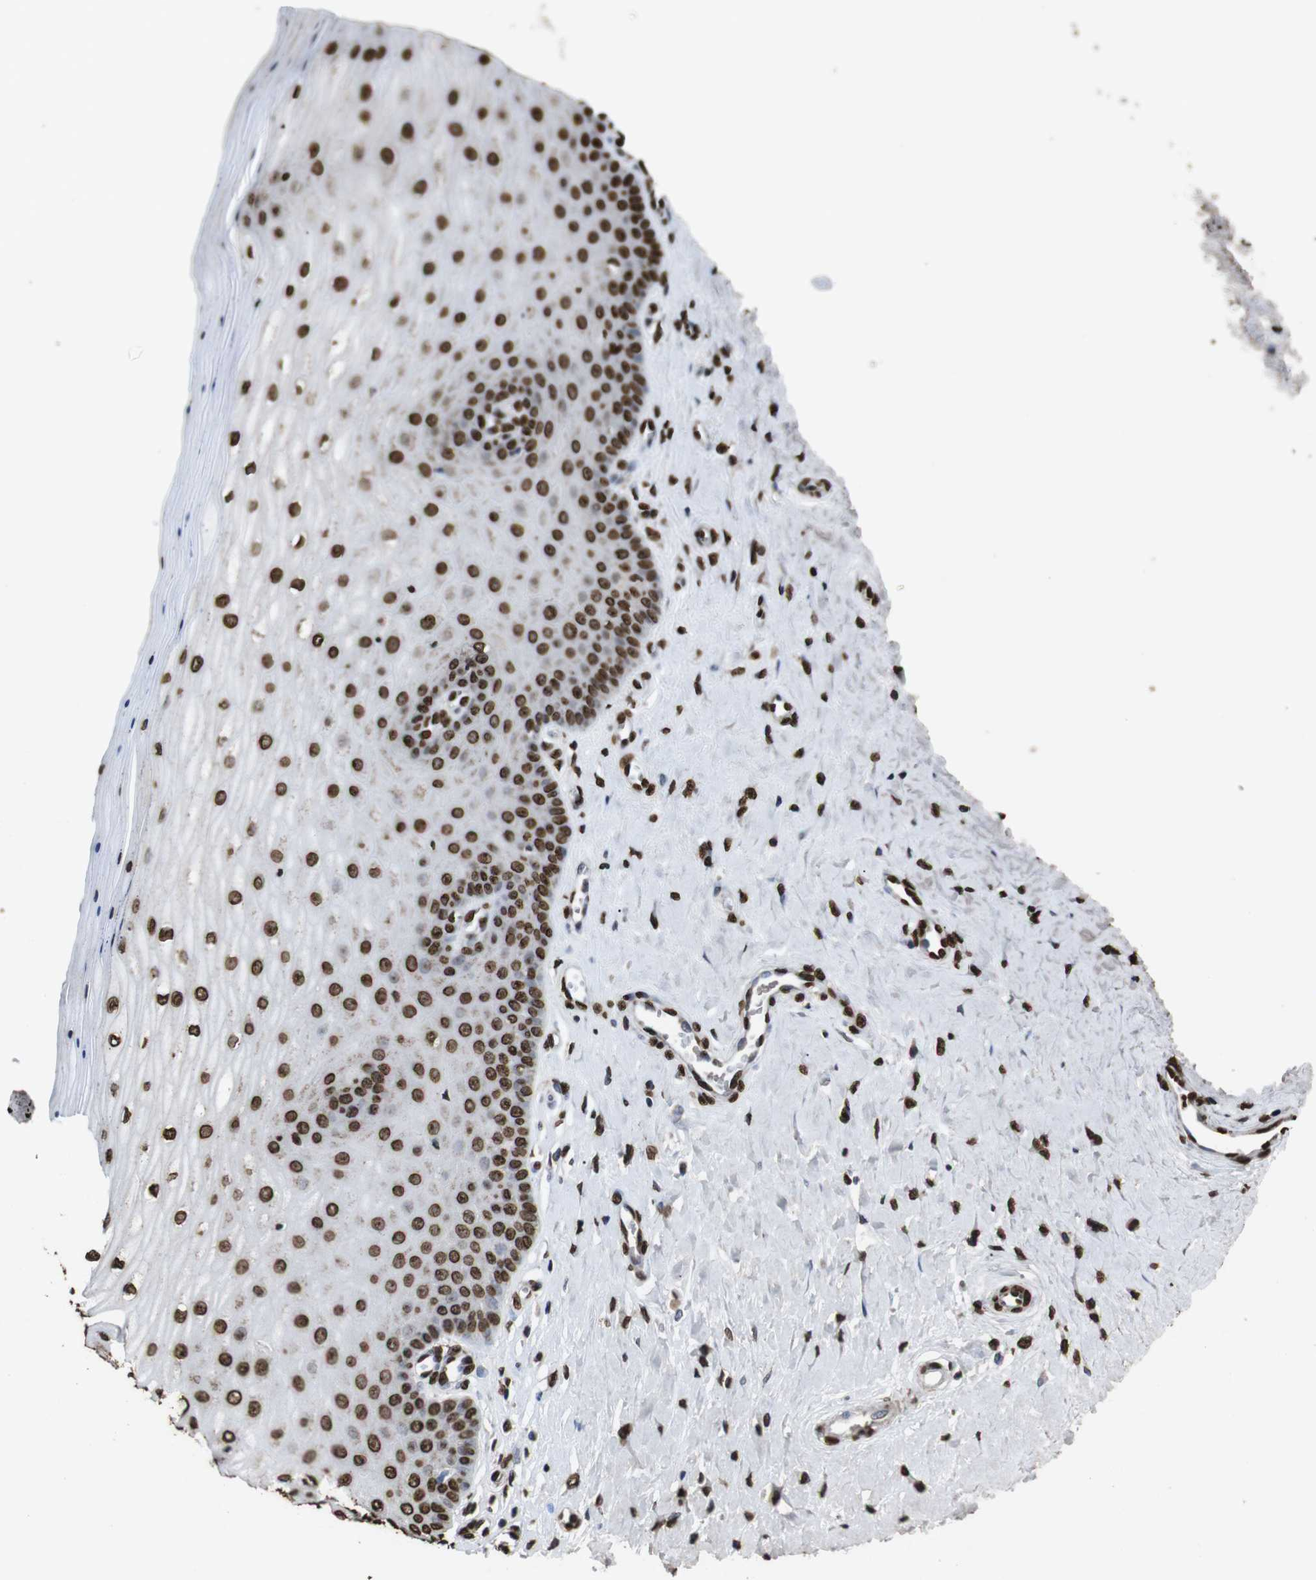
{"staining": {"intensity": "strong", "quantity": "25%-75%", "location": "nuclear"}, "tissue": "cervix", "cell_type": "Glandular cells", "image_type": "normal", "snomed": [{"axis": "morphology", "description": "Normal tissue, NOS"}, {"axis": "topography", "description": "Cervix"}], "caption": "This photomicrograph displays immunohistochemistry (IHC) staining of benign cervix, with high strong nuclear expression in approximately 25%-75% of glandular cells.", "gene": "MDM2", "patient": {"sex": "female", "age": 55}}